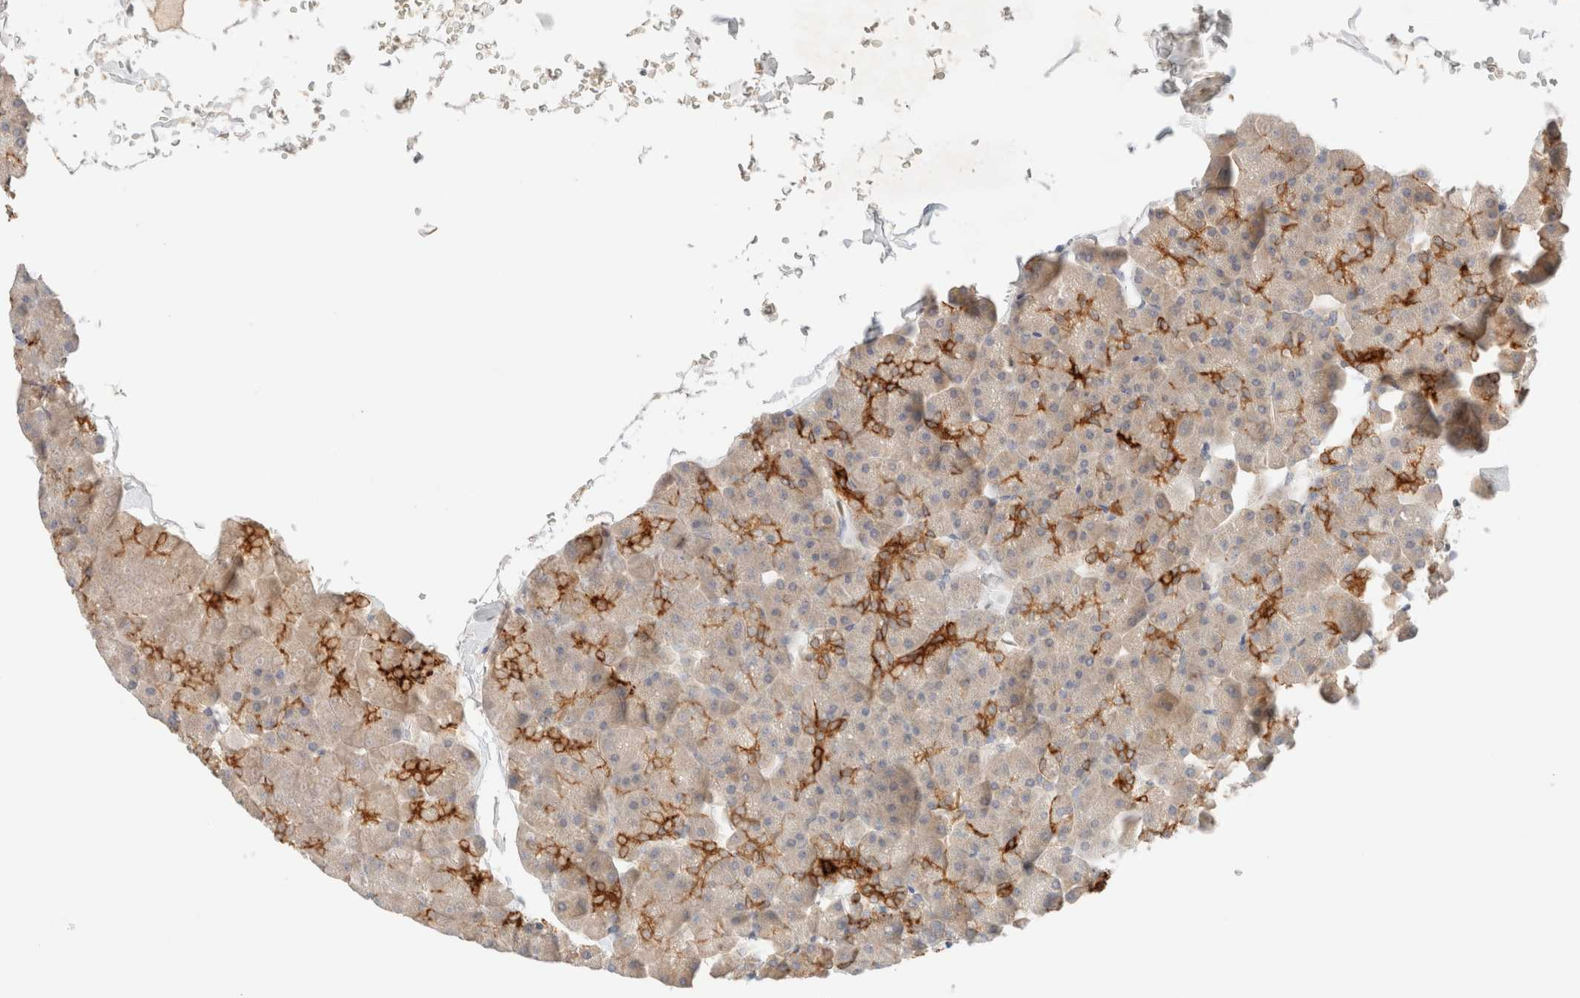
{"staining": {"intensity": "strong", "quantity": "<25%", "location": "cytoplasmic/membranous"}, "tissue": "pancreas", "cell_type": "Exocrine glandular cells", "image_type": "normal", "snomed": [{"axis": "morphology", "description": "Normal tissue, NOS"}, {"axis": "topography", "description": "Pancreas"}], "caption": "Immunohistochemistry of benign pancreas displays medium levels of strong cytoplasmic/membranous staining in about <25% of exocrine glandular cells. (IHC, brightfield microscopy, high magnification).", "gene": "SARM1", "patient": {"sex": "male", "age": 35}}